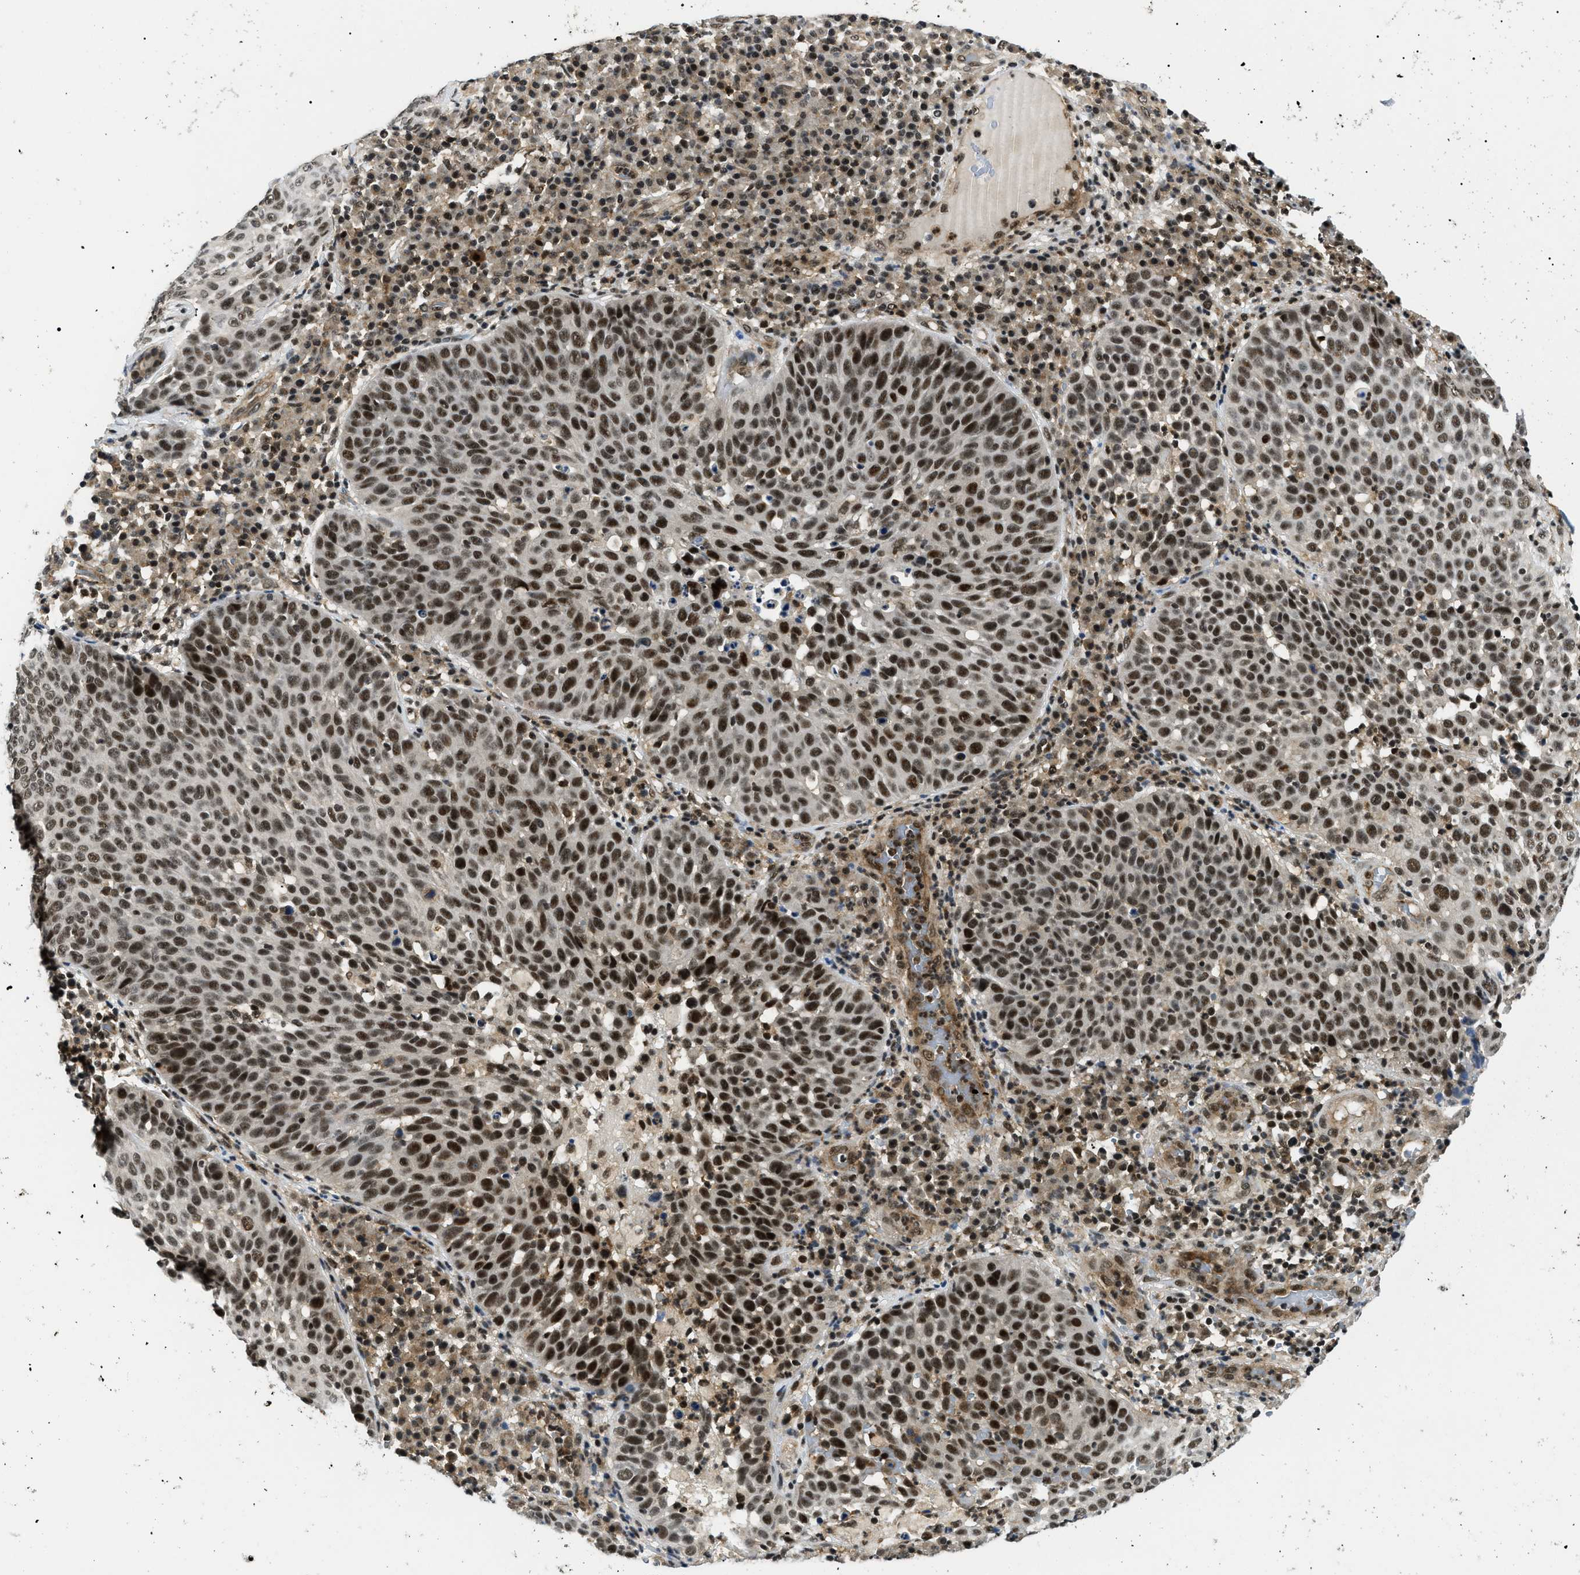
{"staining": {"intensity": "strong", "quantity": ">75%", "location": "nuclear"}, "tissue": "skin cancer", "cell_type": "Tumor cells", "image_type": "cancer", "snomed": [{"axis": "morphology", "description": "Squamous cell carcinoma in situ, NOS"}, {"axis": "morphology", "description": "Squamous cell carcinoma, NOS"}, {"axis": "topography", "description": "Skin"}], "caption": "Skin squamous cell carcinoma in situ stained with DAB (3,3'-diaminobenzidine) immunohistochemistry (IHC) exhibits high levels of strong nuclear staining in about >75% of tumor cells. The staining is performed using DAB (3,3'-diaminobenzidine) brown chromogen to label protein expression. The nuclei are counter-stained blue using hematoxylin.", "gene": "RBM15", "patient": {"sex": "male", "age": 93}}